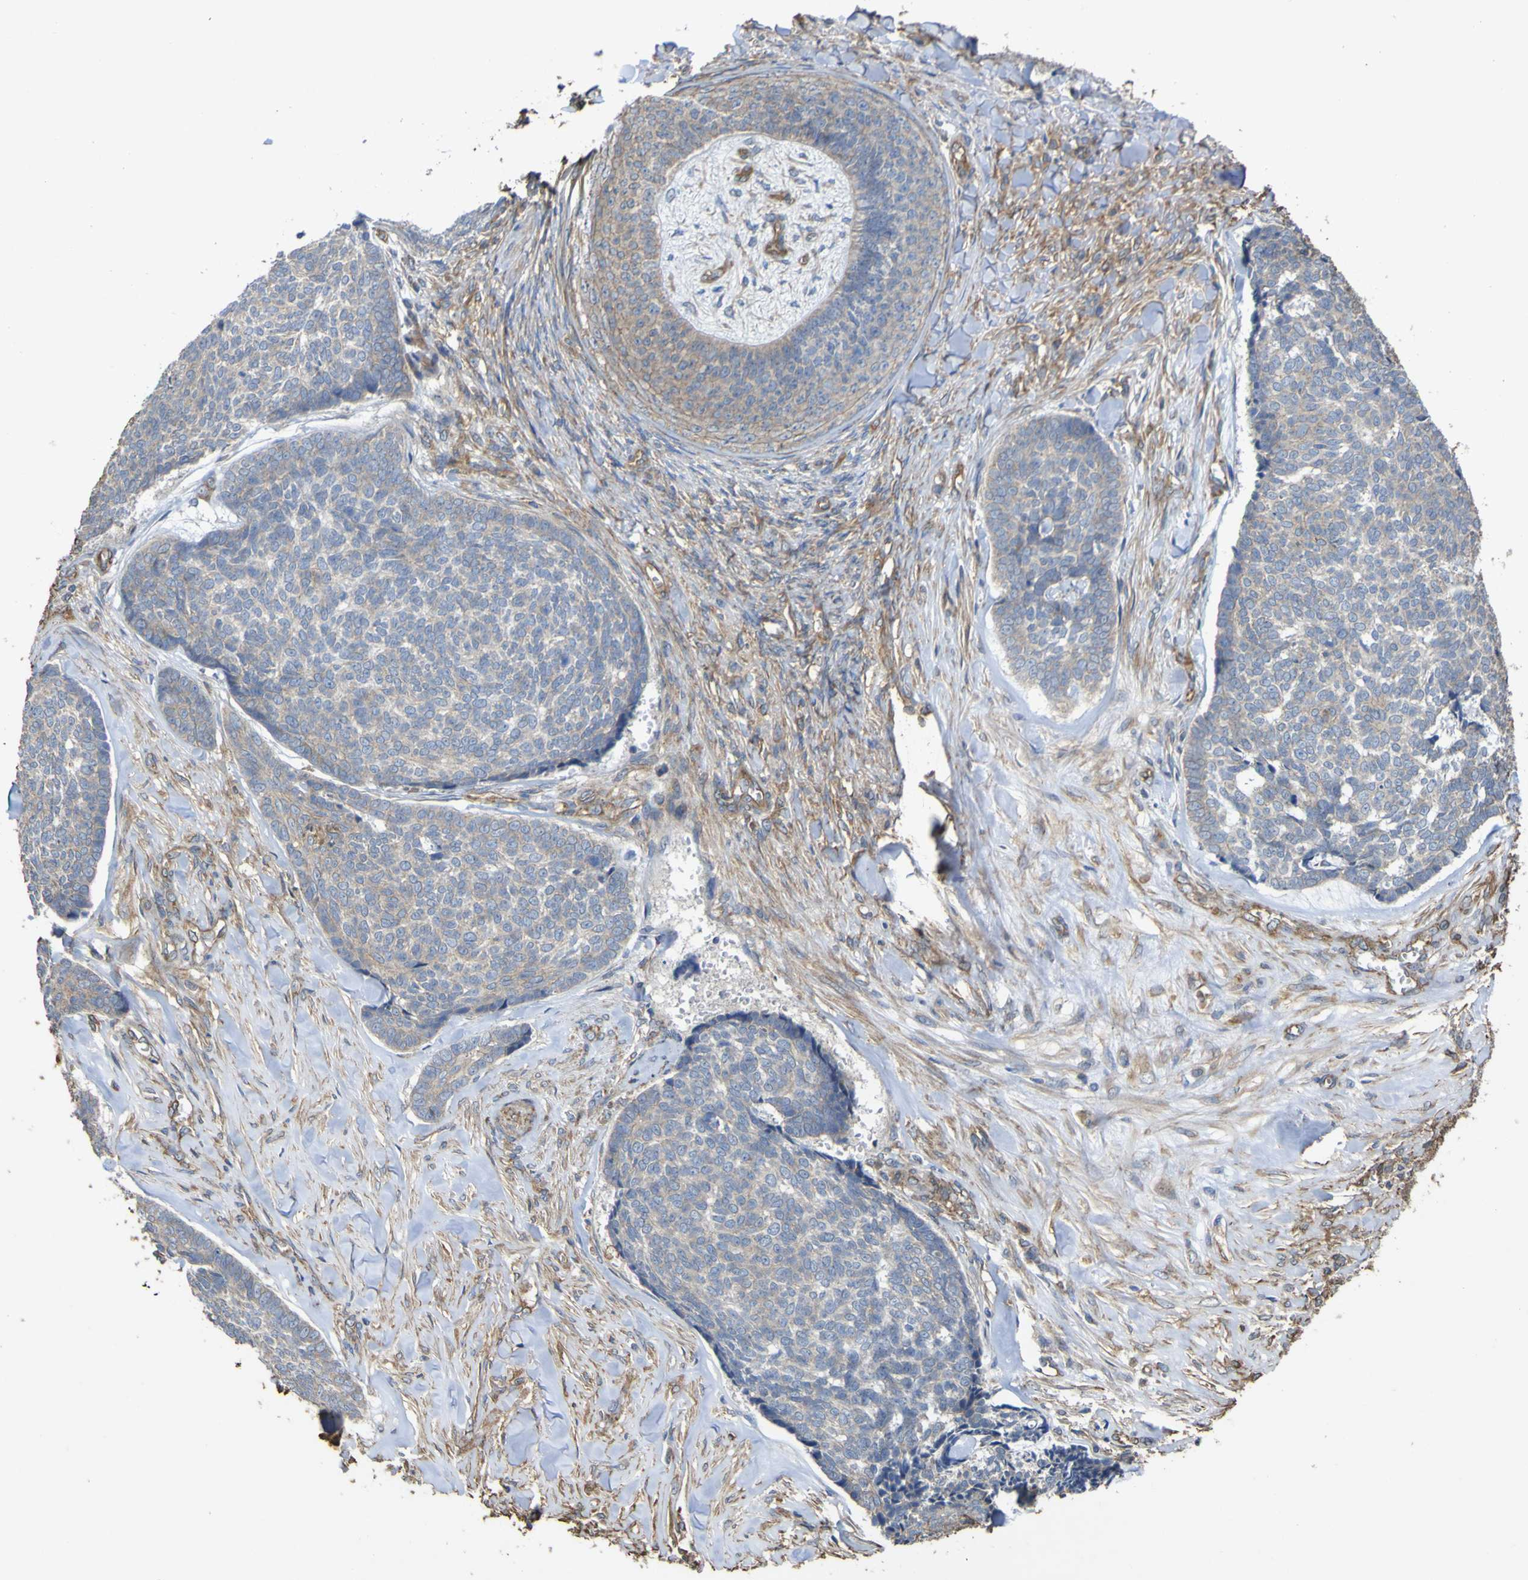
{"staining": {"intensity": "weak", "quantity": ">75%", "location": "cytoplasmic/membranous"}, "tissue": "skin cancer", "cell_type": "Tumor cells", "image_type": "cancer", "snomed": [{"axis": "morphology", "description": "Basal cell carcinoma"}, {"axis": "topography", "description": "Skin"}], "caption": "Approximately >75% of tumor cells in basal cell carcinoma (skin) show weak cytoplasmic/membranous protein positivity as visualized by brown immunohistochemical staining.", "gene": "TNFSF15", "patient": {"sex": "male", "age": 84}}